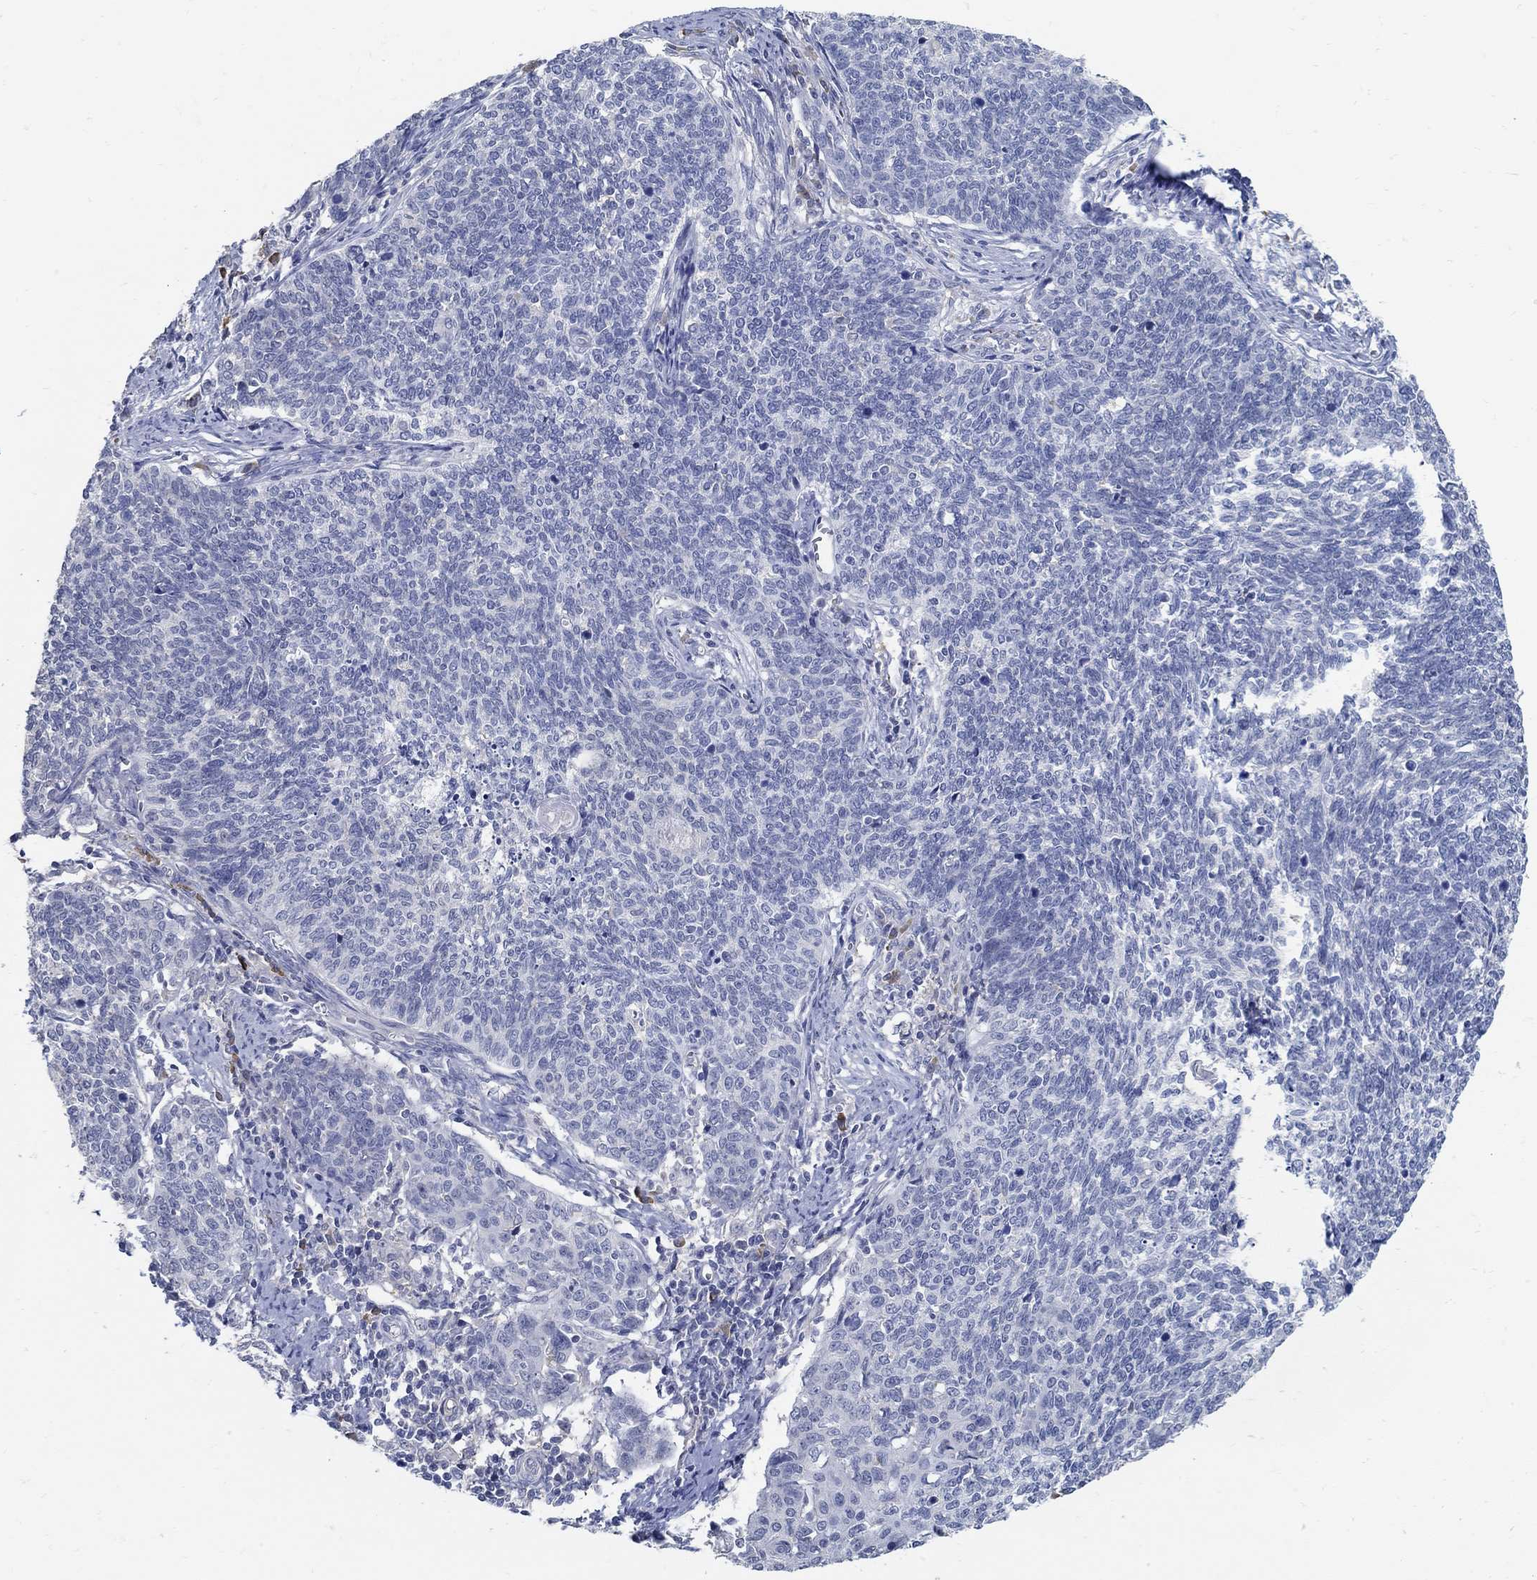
{"staining": {"intensity": "negative", "quantity": "none", "location": "none"}, "tissue": "cervical cancer", "cell_type": "Tumor cells", "image_type": "cancer", "snomed": [{"axis": "morphology", "description": "Squamous cell carcinoma, NOS"}, {"axis": "topography", "description": "Cervix"}], "caption": "Micrograph shows no significant protein positivity in tumor cells of cervical cancer.", "gene": "PCDH11X", "patient": {"sex": "female", "age": 39}}